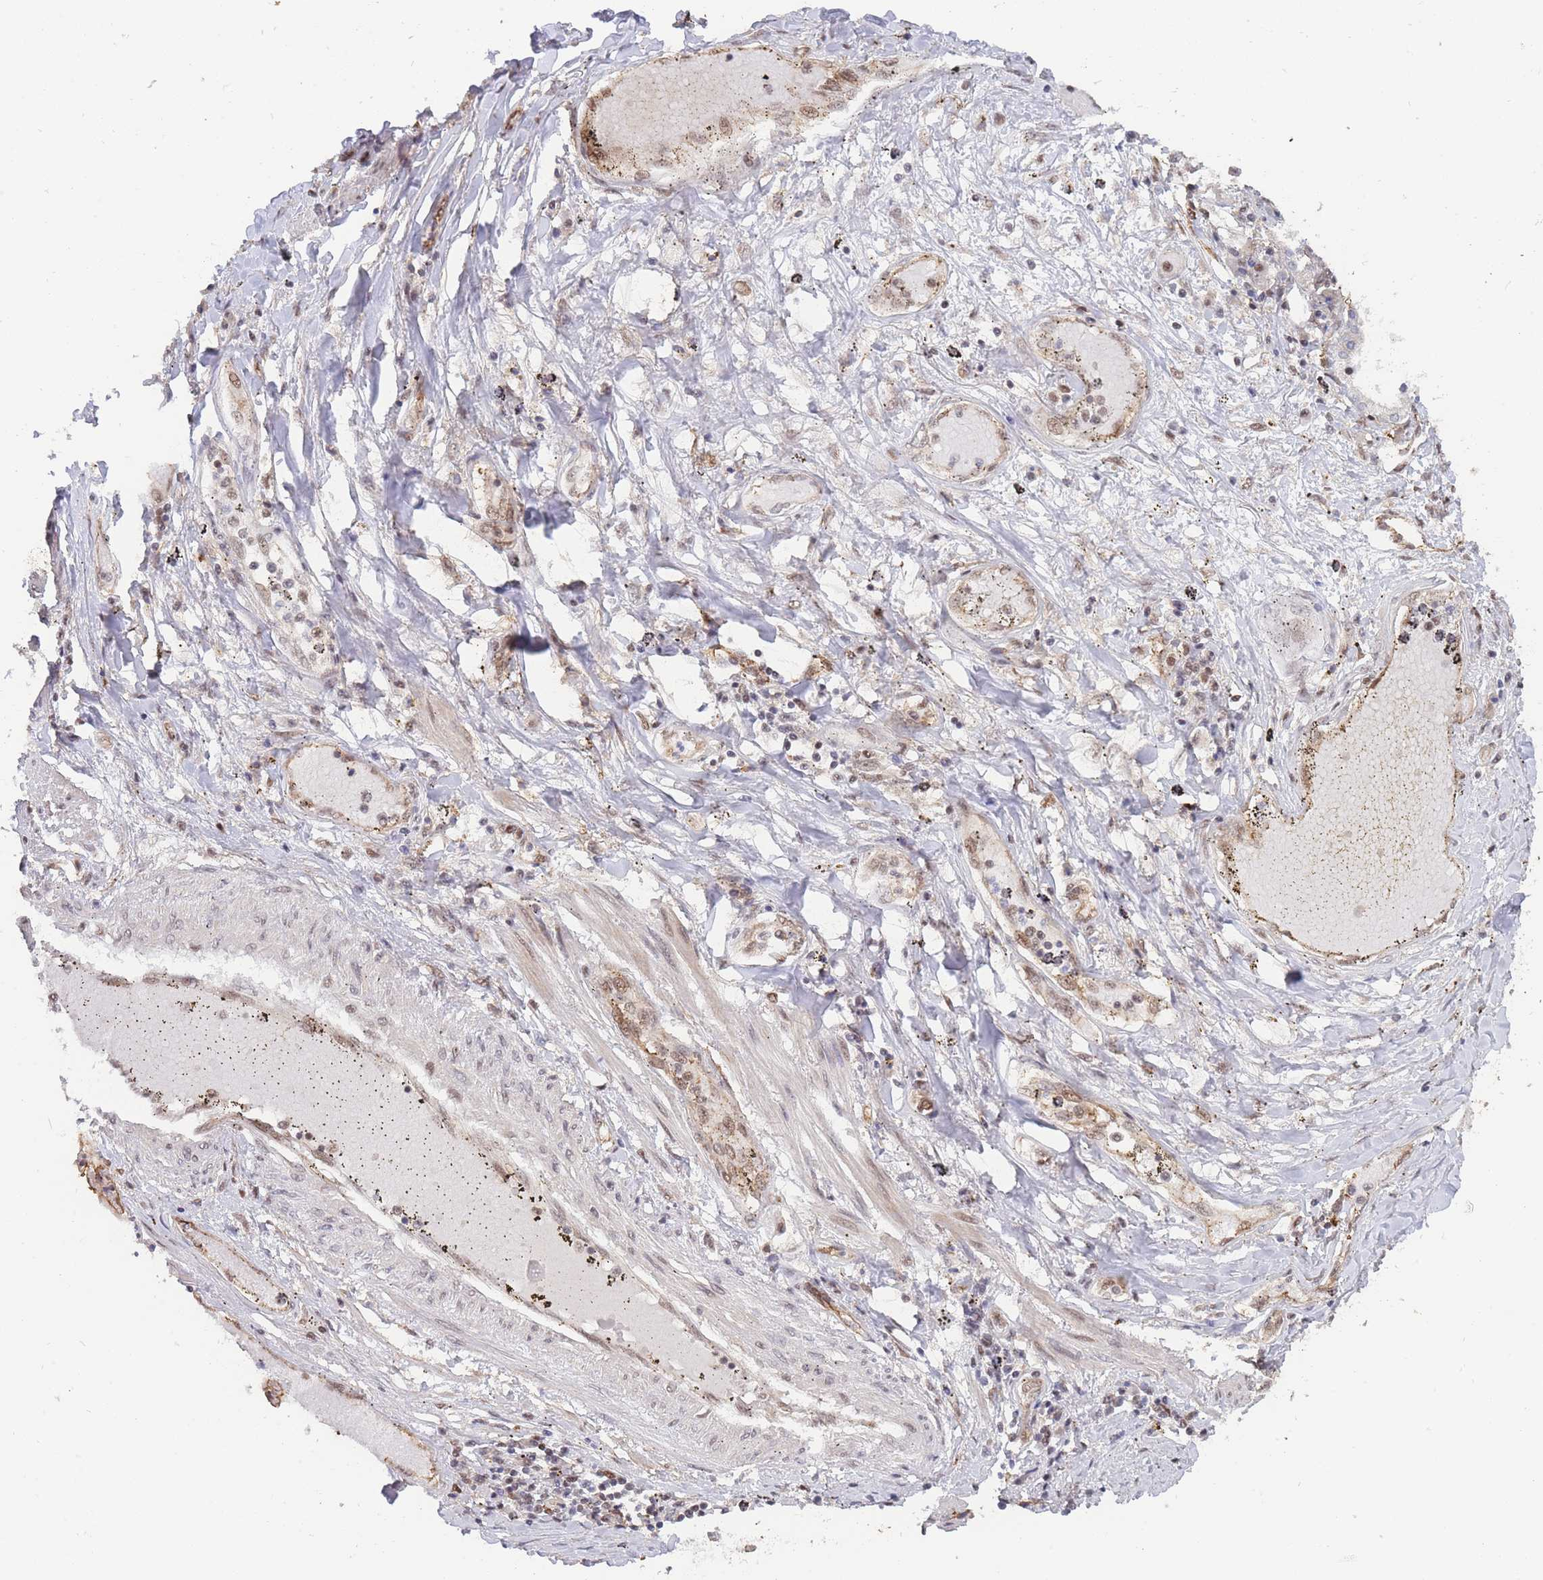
{"staining": {"intensity": "strong", "quantity": "25%-75%", "location": "nuclear"}, "tissue": "lung cancer", "cell_type": "Tumor cells", "image_type": "cancer", "snomed": [{"axis": "morphology", "description": "Squamous cell carcinoma, NOS"}, {"axis": "topography", "description": "Lung"}], "caption": "Lung cancer (squamous cell carcinoma) was stained to show a protein in brown. There is high levels of strong nuclear positivity in about 25%-75% of tumor cells.", "gene": "BOD1L1", "patient": {"sex": "male", "age": 65}}